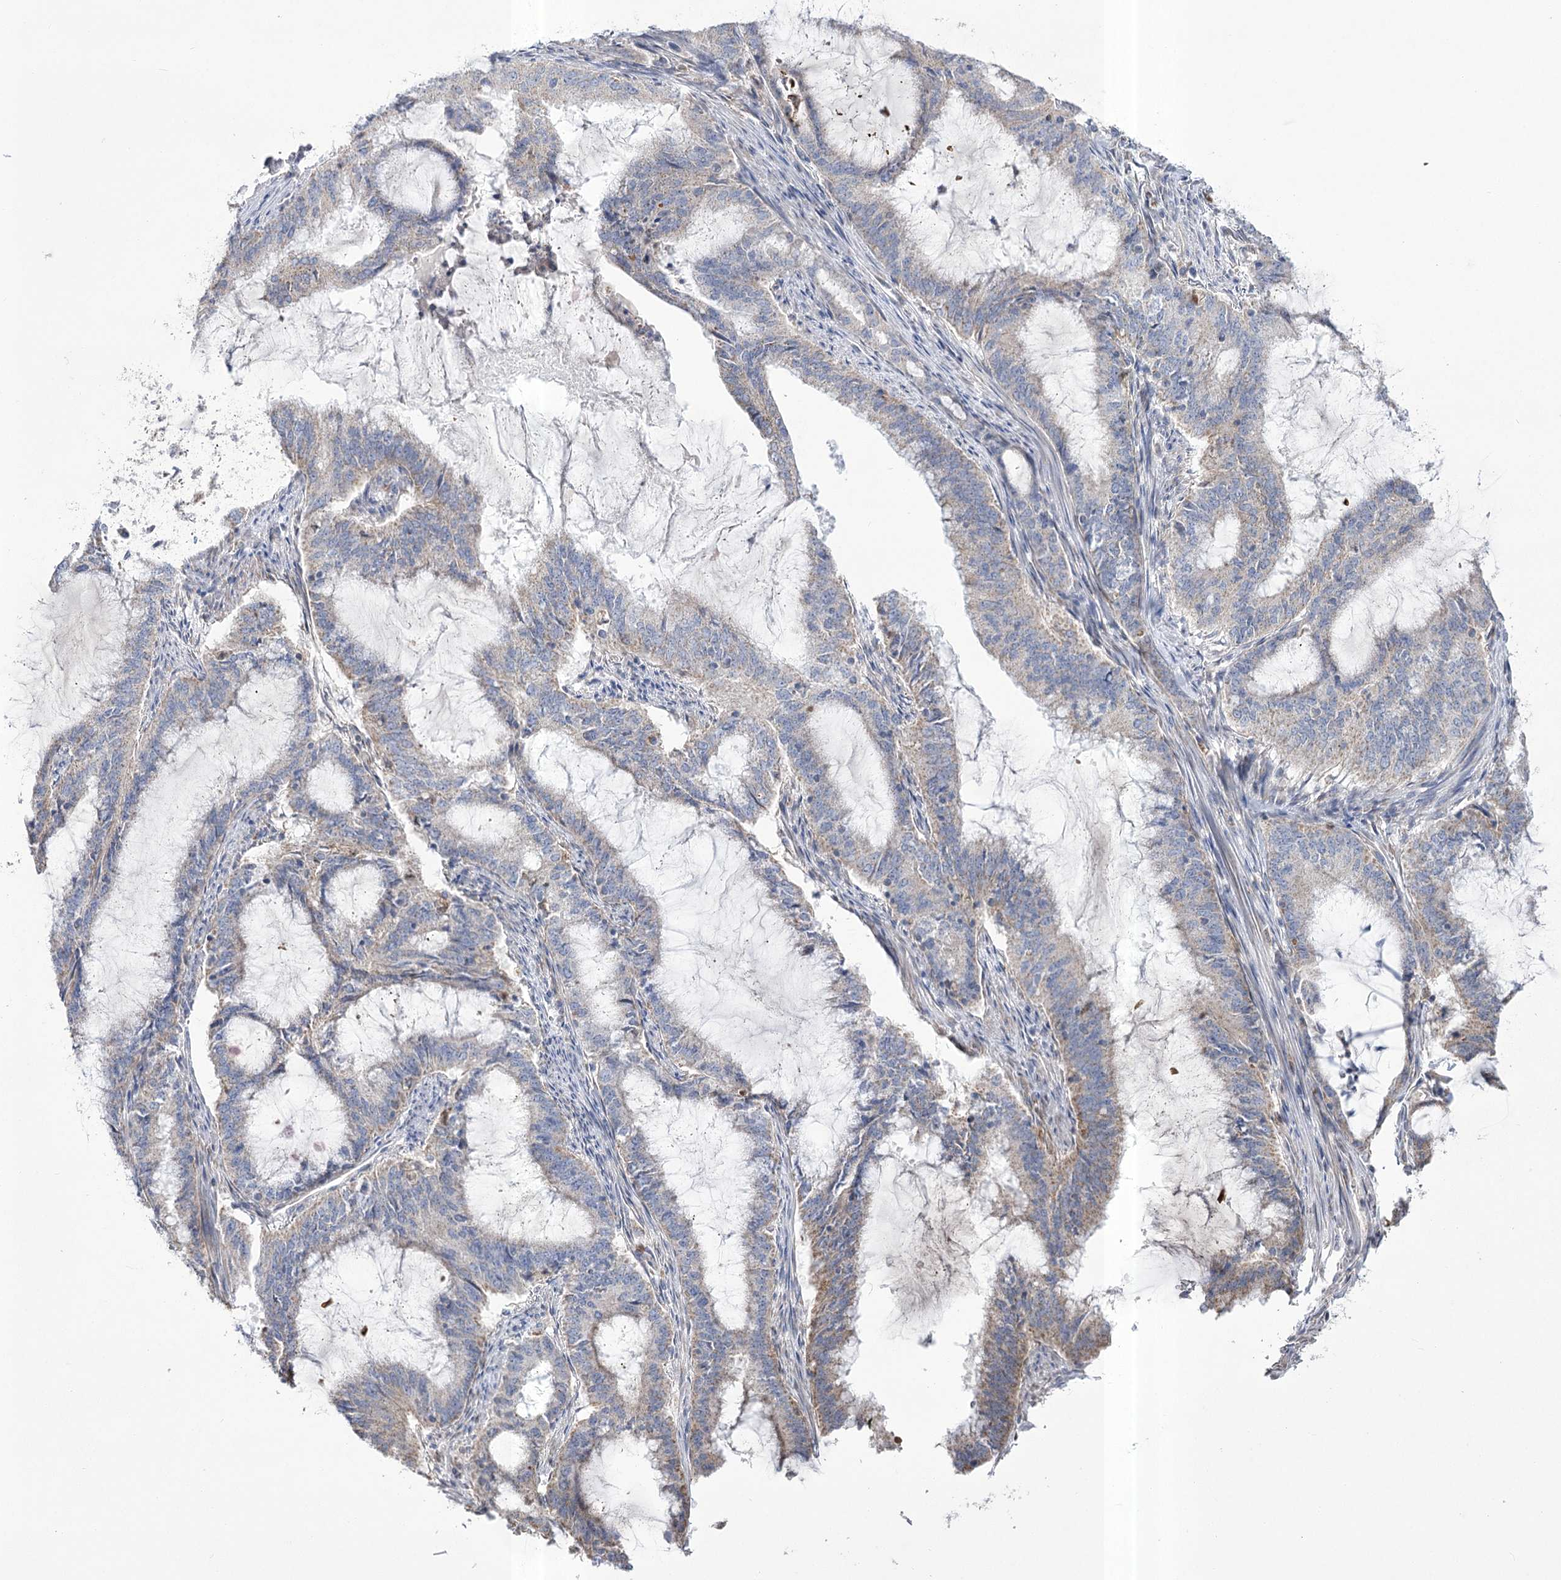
{"staining": {"intensity": "weak", "quantity": "25%-75%", "location": "cytoplasmic/membranous"}, "tissue": "endometrial cancer", "cell_type": "Tumor cells", "image_type": "cancer", "snomed": [{"axis": "morphology", "description": "Adenocarcinoma, NOS"}, {"axis": "topography", "description": "Endometrium"}], "caption": "About 25%-75% of tumor cells in human endometrial cancer (adenocarcinoma) reveal weak cytoplasmic/membranous protein positivity as visualized by brown immunohistochemical staining.", "gene": "PDHB", "patient": {"sex": "female", "age": 51}}